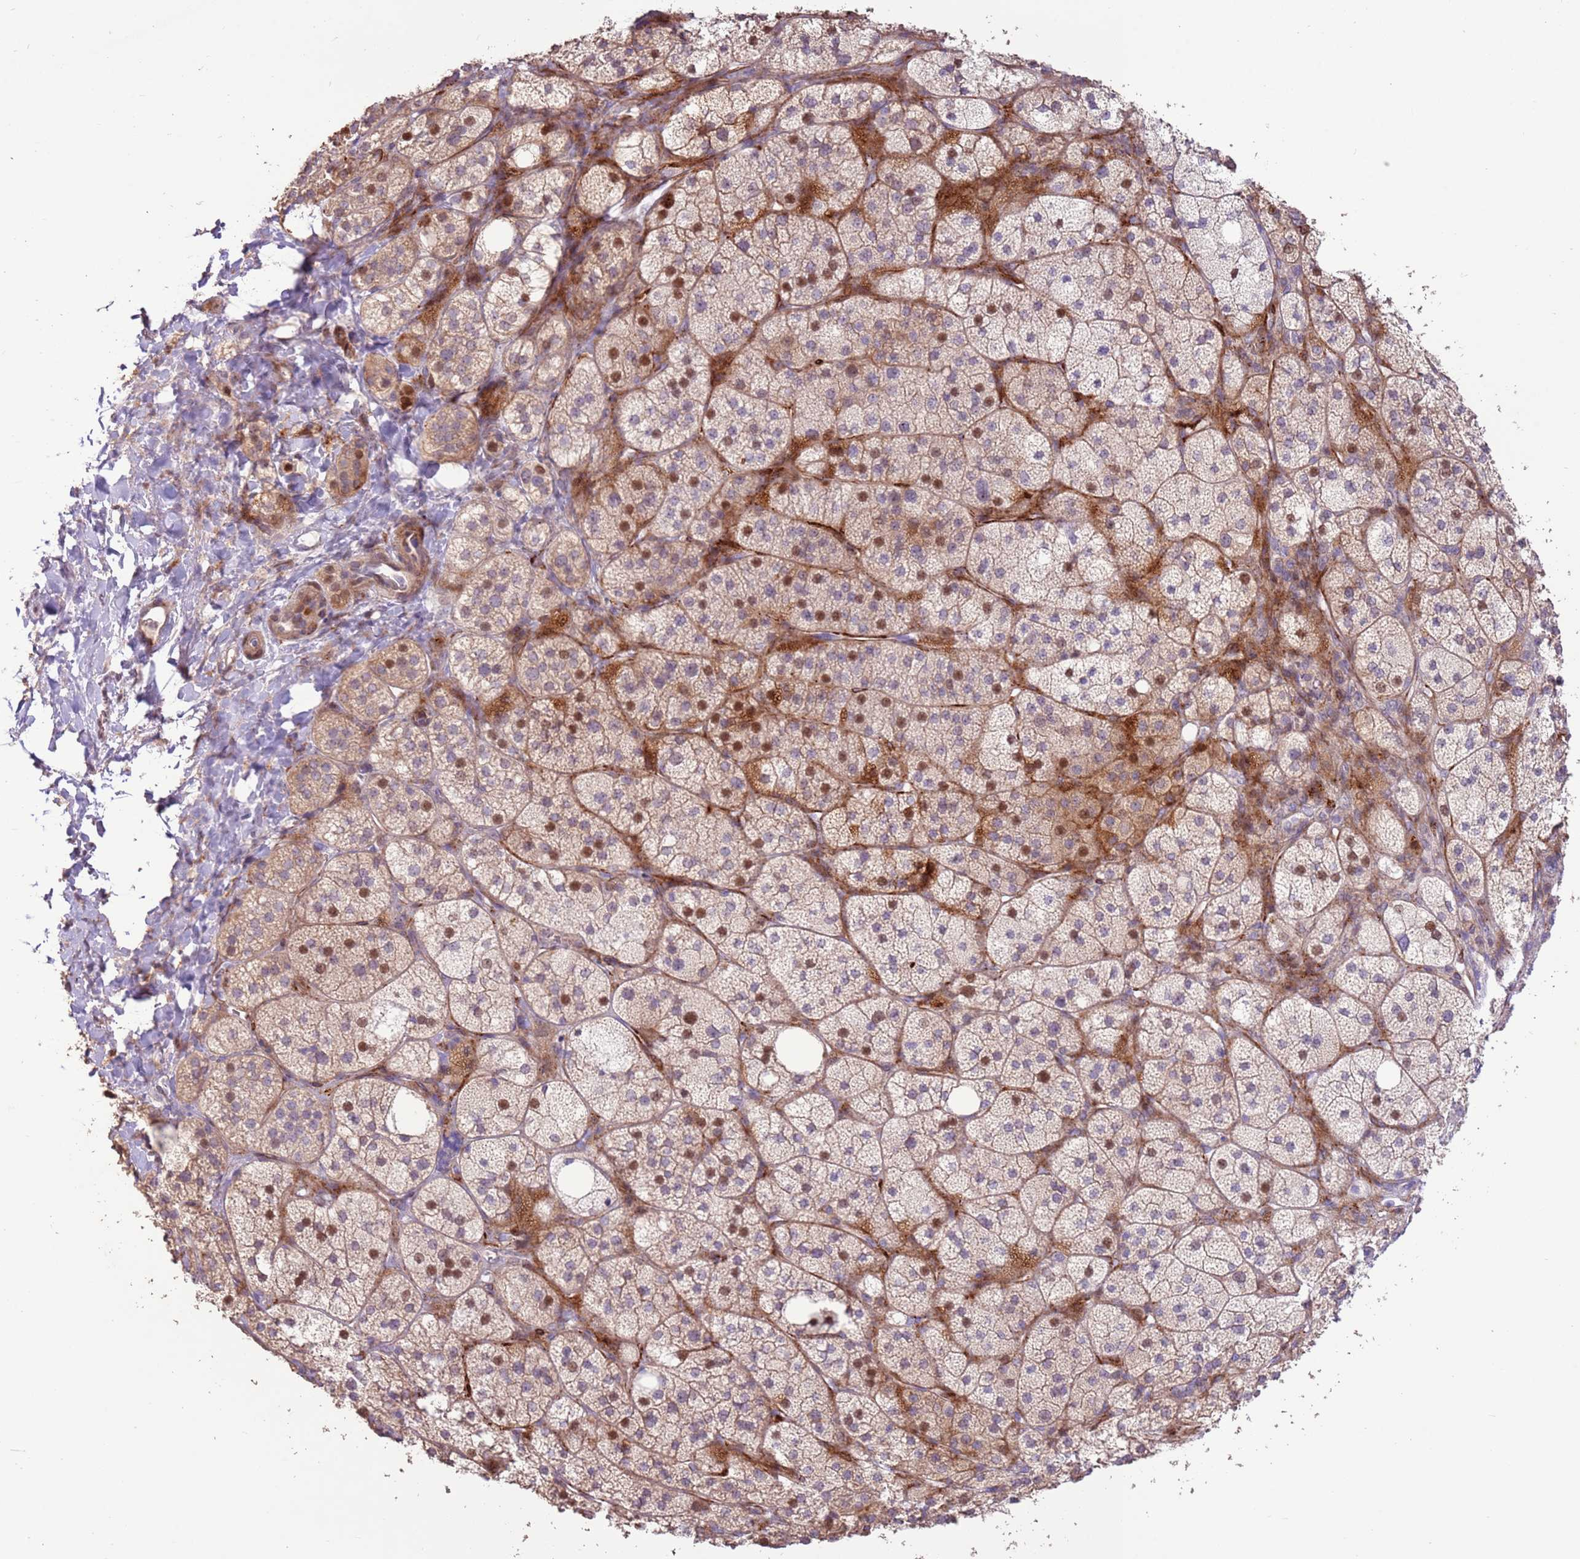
{"staining": {"intensity": "moderate", "quantity": "25%-75%", "location": "cytoplasmic/membranous,nuclear"}, "tissue": "adrenal gland", "cell_type": "Glandular cells", "image_type": "normal", "snomed": [{"axis": "morphology", "description": "Normal tissue, NOS"}, {"axis": "topography", "description": "Adrenal gland"}], "caption": "This histopathology image reveals immunohistochemistry staining of unremarkable adrenal gland, with medium moderate cytoplasmic/membranous,nuclear staining in about 25%-75% of glandular cells.", "gene": "LGI4", "patient": {"sex": "male", "age": 61}}